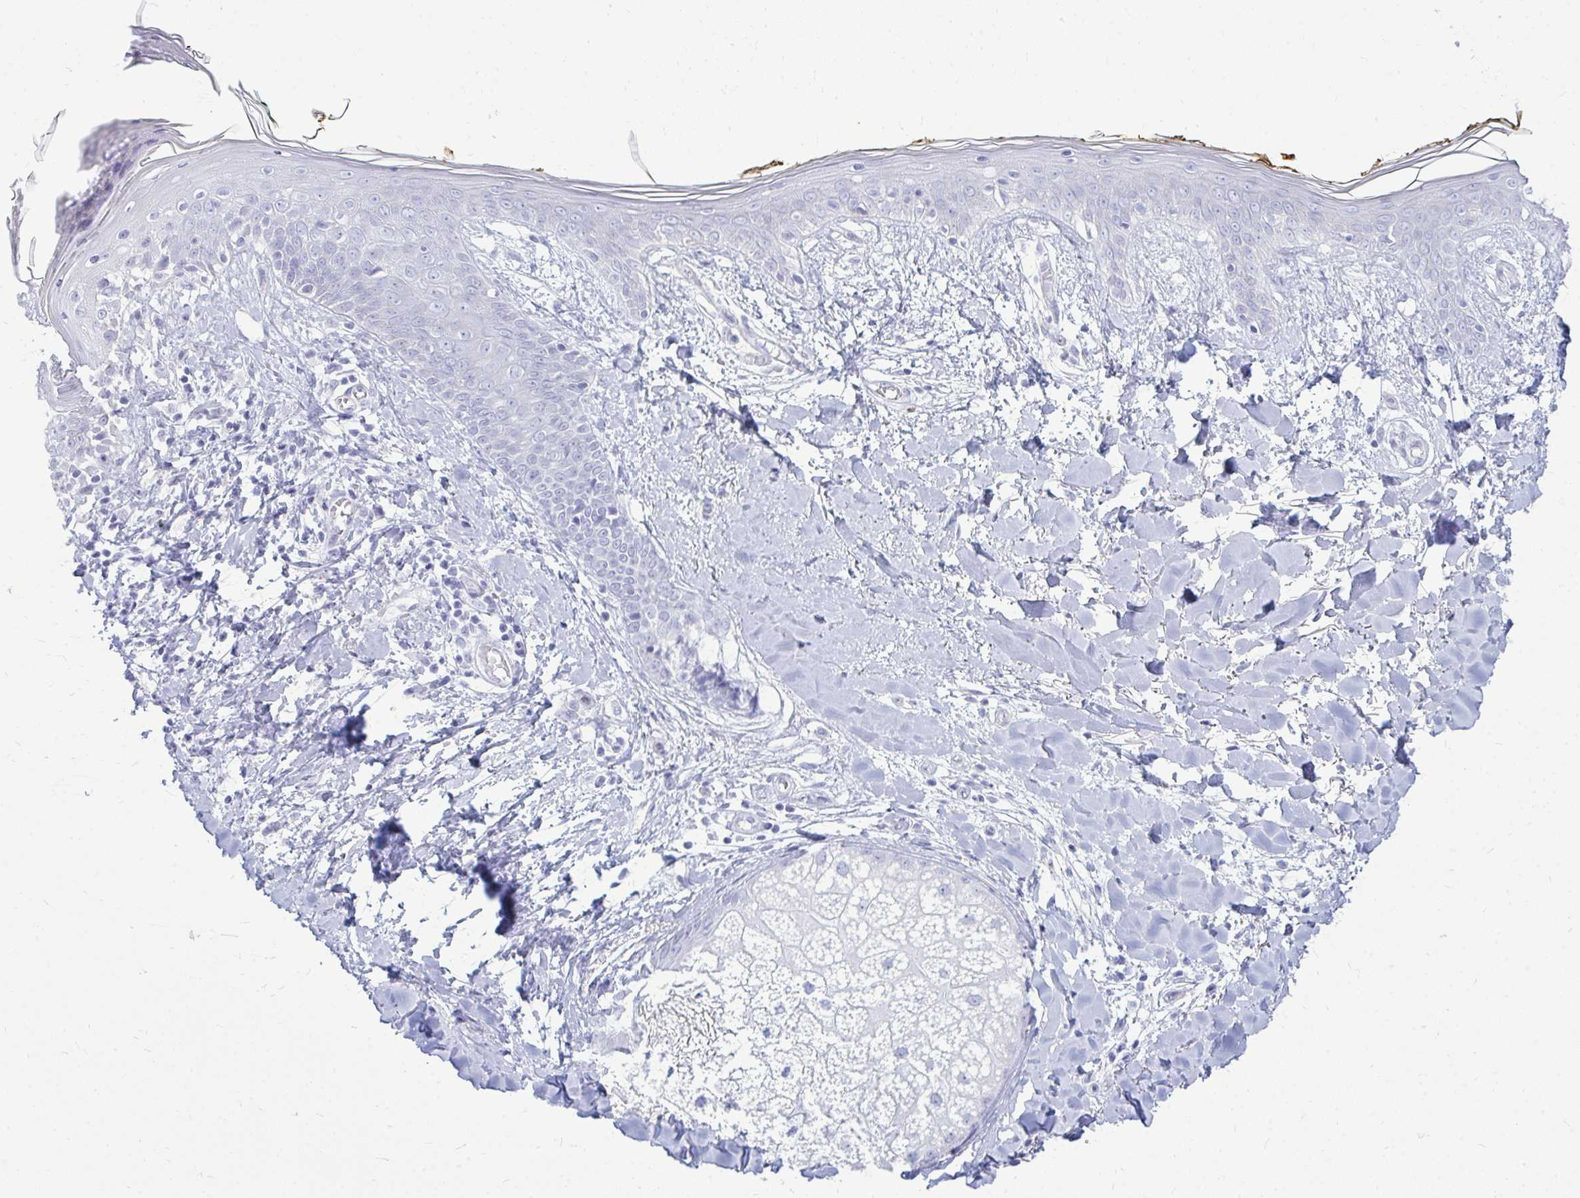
{"staining": {"intensity": "negative", "quantity": "none", "location": "none"}, "tissue": "skin", "cell_type": "Fibroblasts", "image_type": "normal", "snomed": [{"axis": "morphology", "description": "Normal tissue, NOS"}, {"axis": "topography", "description": "Skin"}], "caption": "Immunohistochemistry micrograph of normal skin: skin stained with DAB (3,3'-diaminobenzidine) reveals no significant protein expression in fibroblasts.", "gene": "TSPEAR", "patient": {"sex": "female", "age": 34}}